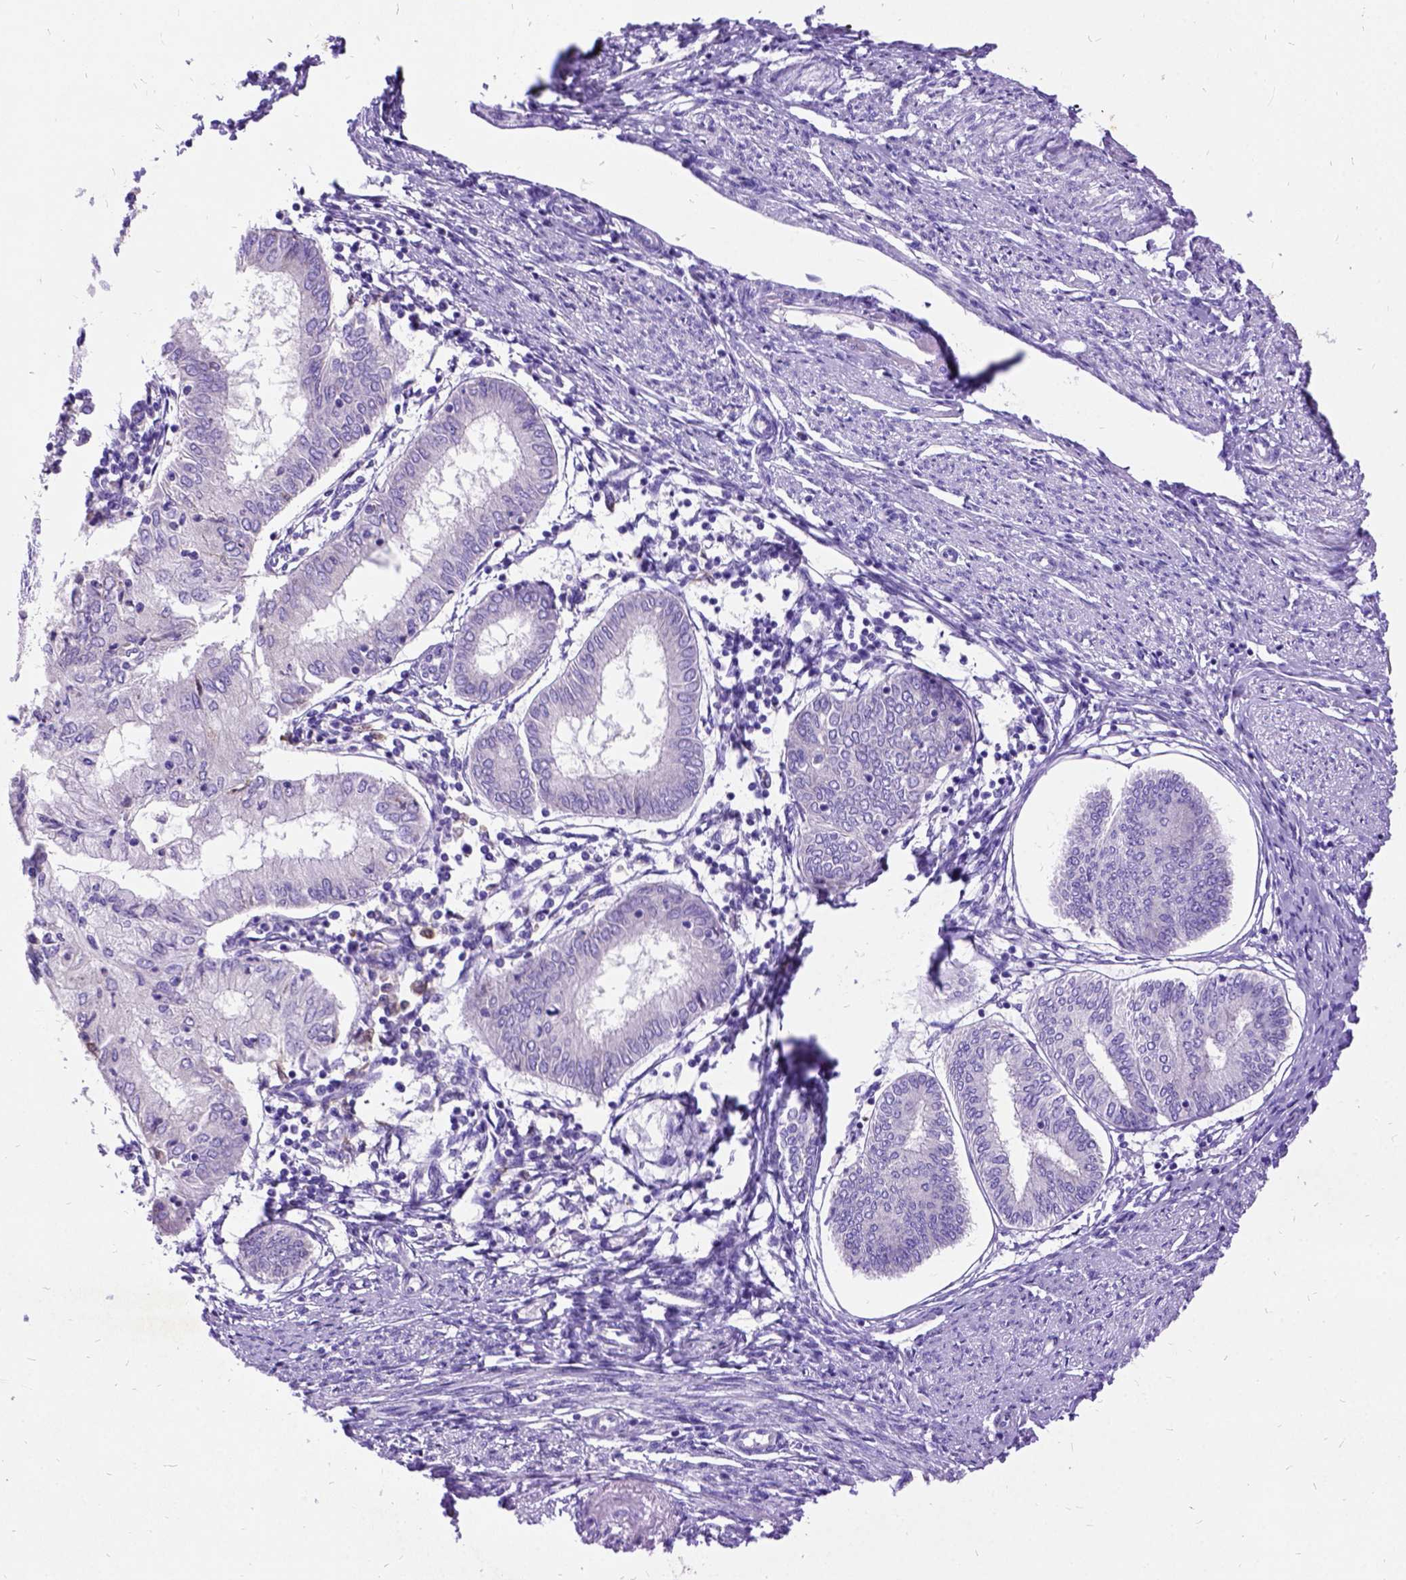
{"staining": {"intensity": "negative", "quantity": "none", "location": "none"}, "tissue": "endometrial cancer", "cell_type": "Tumor cells", "image_type": "cancer", "snomed": [{"axis": "morphology", "description": "Adenocarcinoma, NOS"}, {"axis": "topography", "description": "Endometrium"}], "caption": "There is no significant positivity in tumor cells of endometrial adenocarcinoma. (DAB (3,3'-diaminobenzidine) immunohistochemistry, high magnification).", "gene": "CFAP54", "patient": {"sex": "female", "age": 68}}